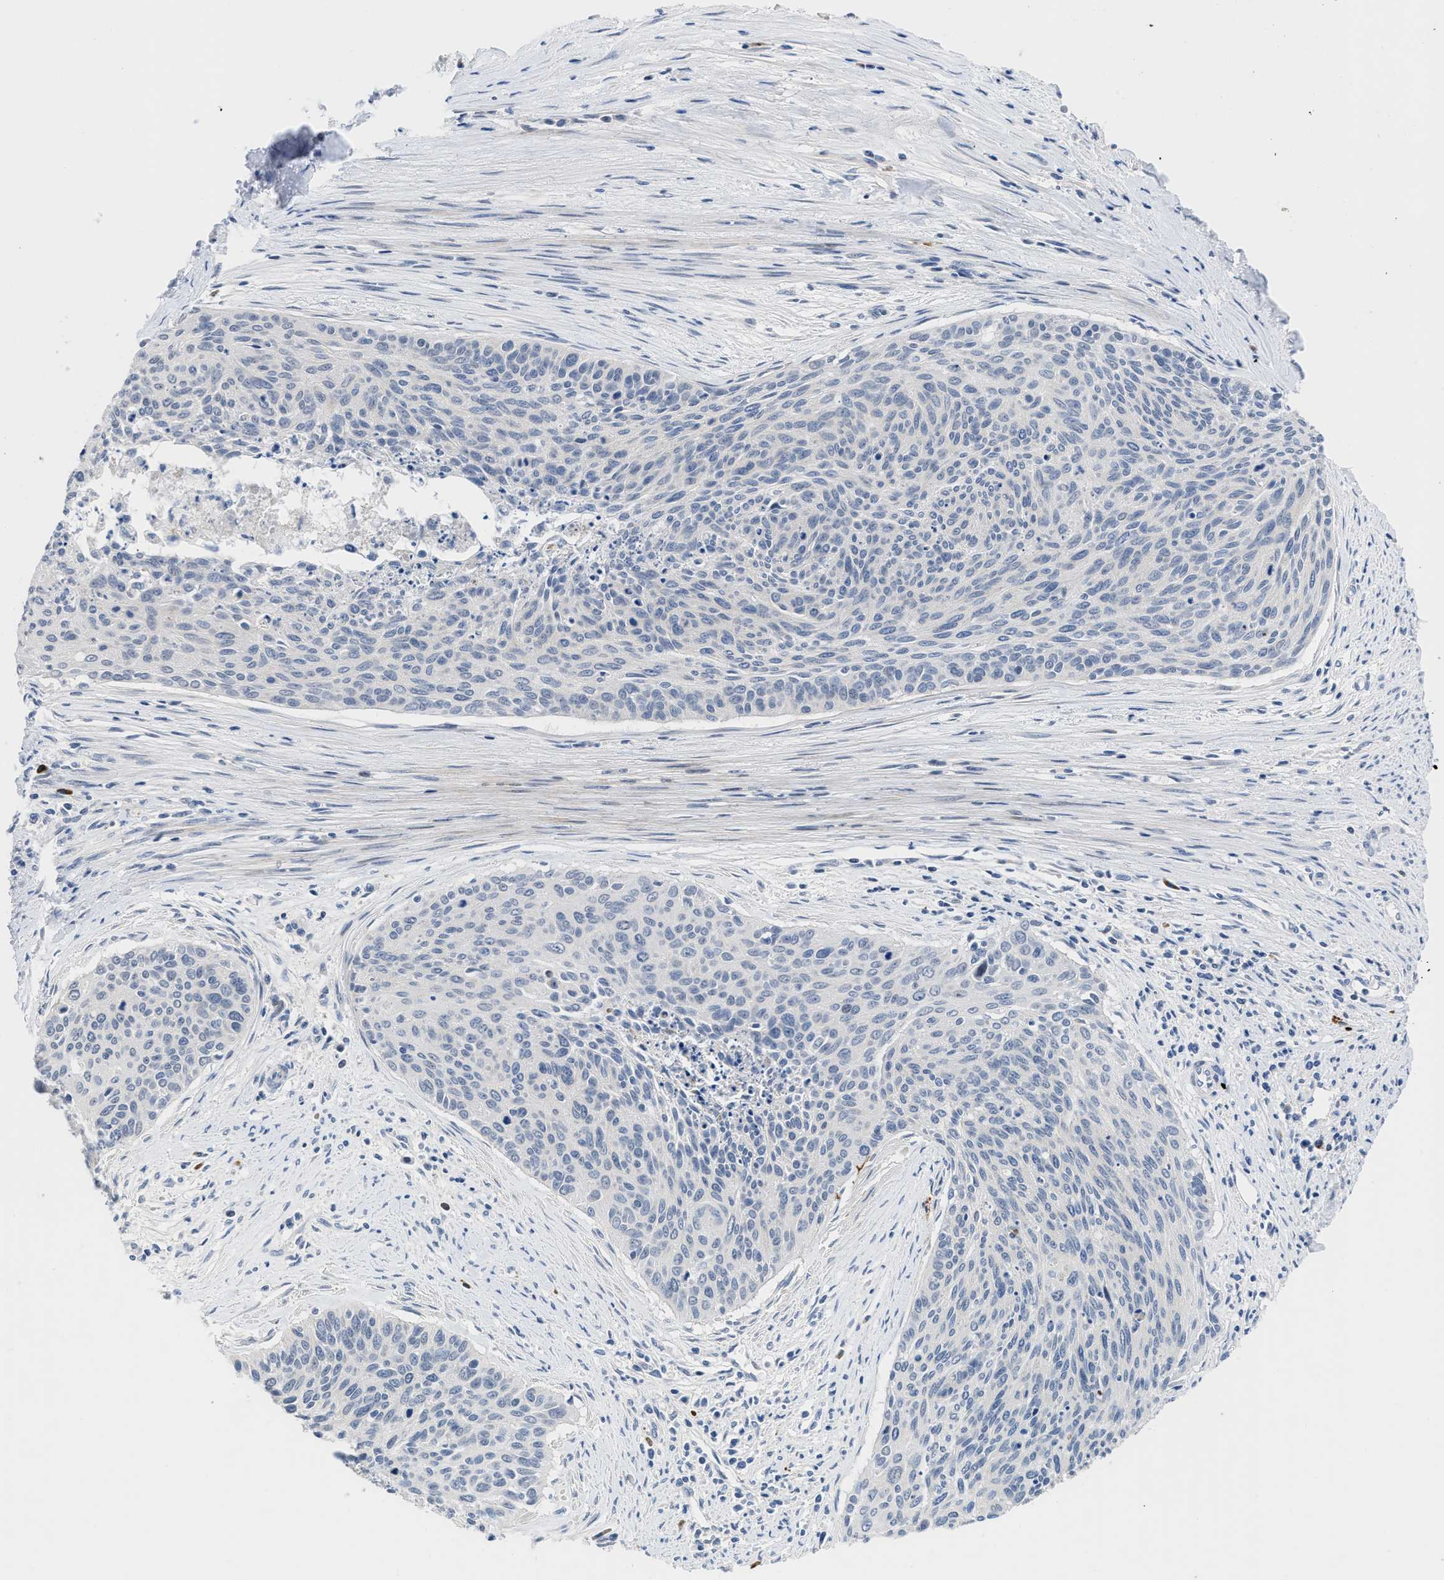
{"staining": {"intensity": "negative", "quantity": "none", "location": "none"}, "tissue": "cervical cancer", "cell_type": "Tumor cells", "image_type": "cancer", "snomed": [{"axis": "morphology", "description": "Squamous cell carcinoma, NOS"}, {"axis": "topography", "description": "Cervix"}], "caption": "Immunohistochemistry of squamous cell carcinoma (cervical) demonstrates no staining in tumor cells.", "gene": "OR9K2", "patient": {"sex": "female", "age": 55}}